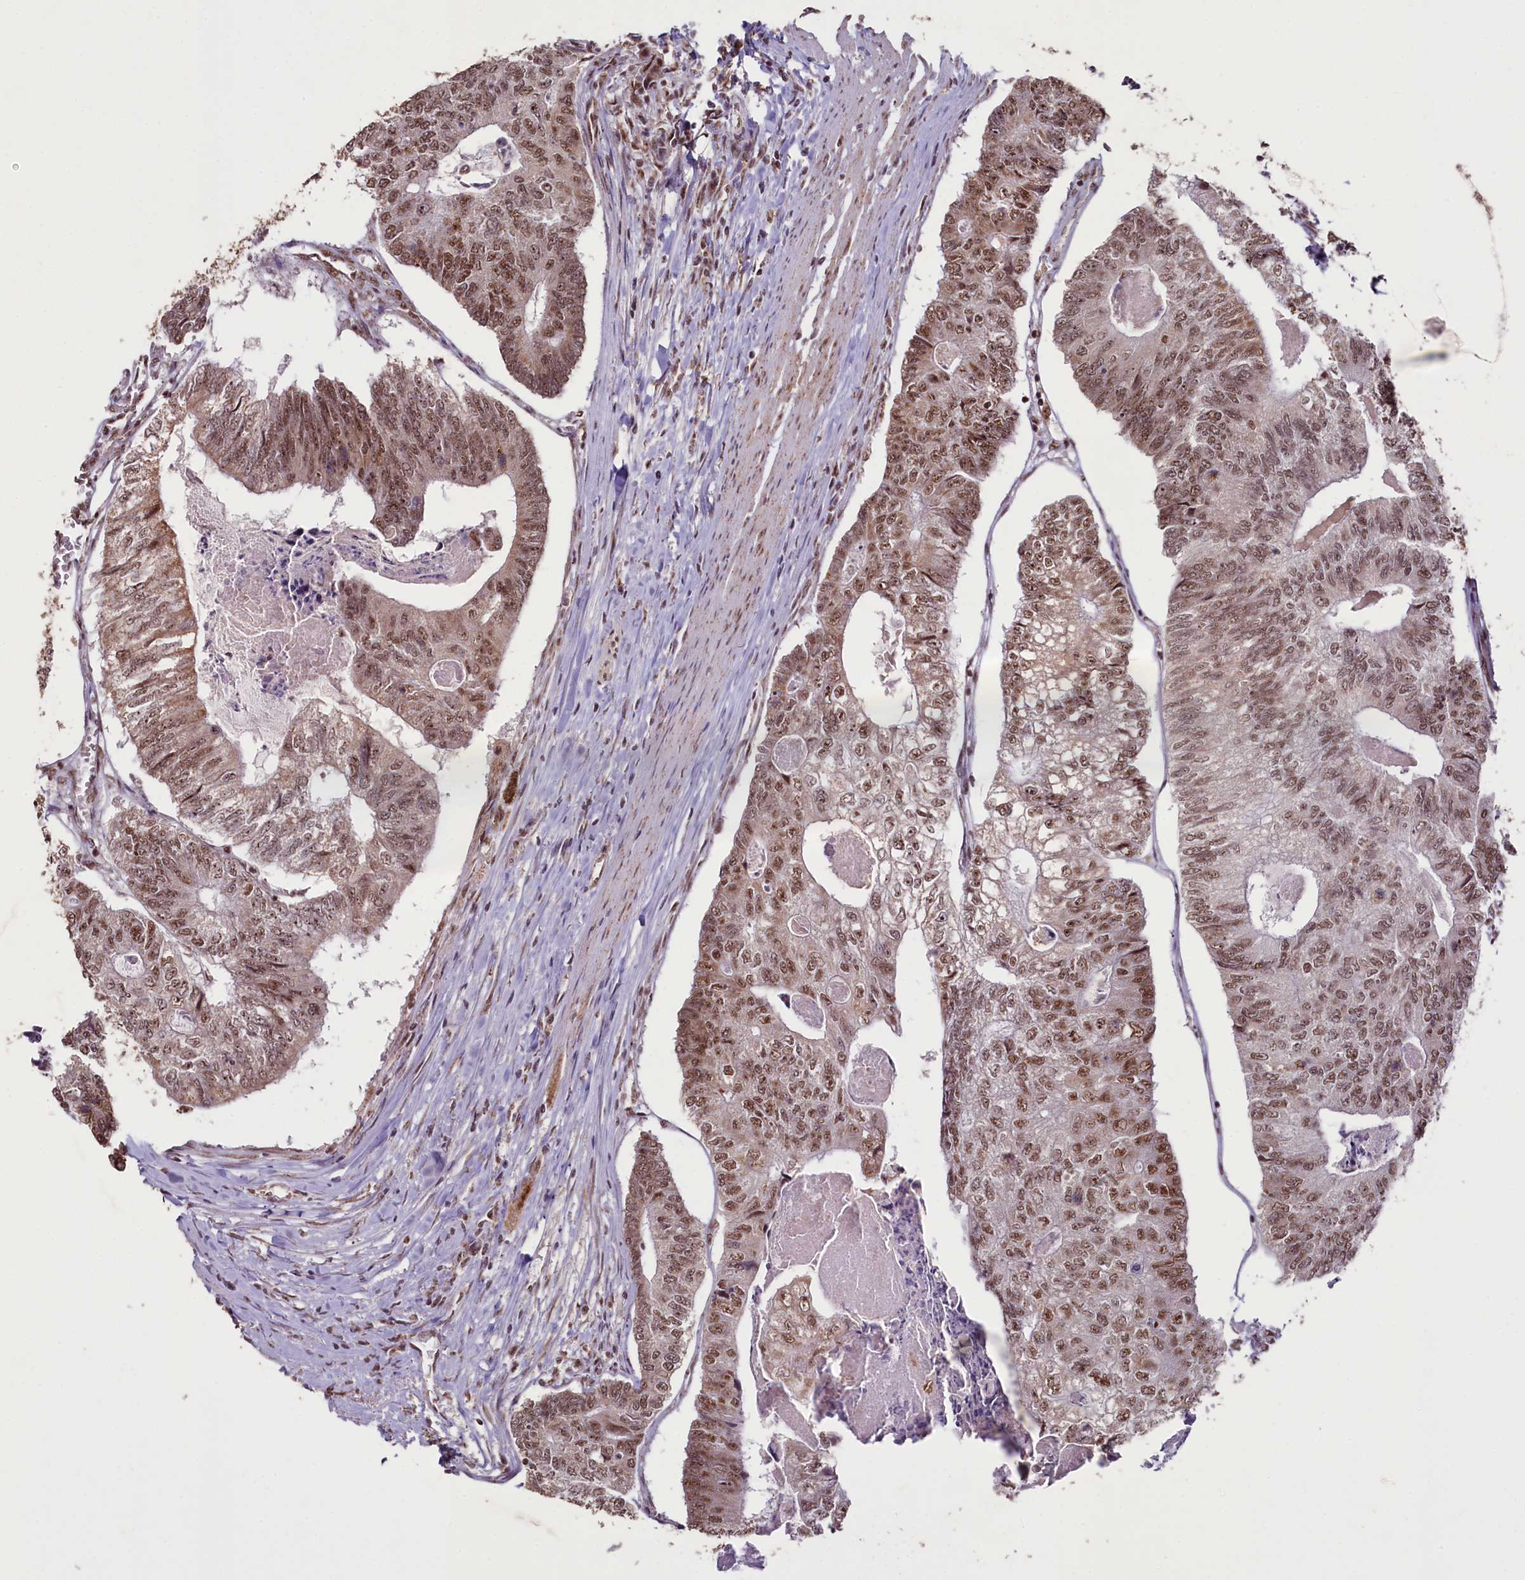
{"staining": {"intensity": "moderate", "quantity": ">75%", "location": "nuclear"}, "tissue": "colorectal cancer", "cell_type": "Tumor cells", "image_type": "cancer", "snomed": [{"axis": "morphology", "description": "Adenocarcinoma, NOS"}, {"axis": "topography", "description": "Colon"}], "caption": "IHC (DAB (3,3'-diaminobenzidine)) staining of human colorectal cancer (adenocarcinoma) reveals moderate nuclear protein expression in about >75% of tumor cells.", "gene": "PDE6D", "patient": {"sex": "female", "age": 67}}